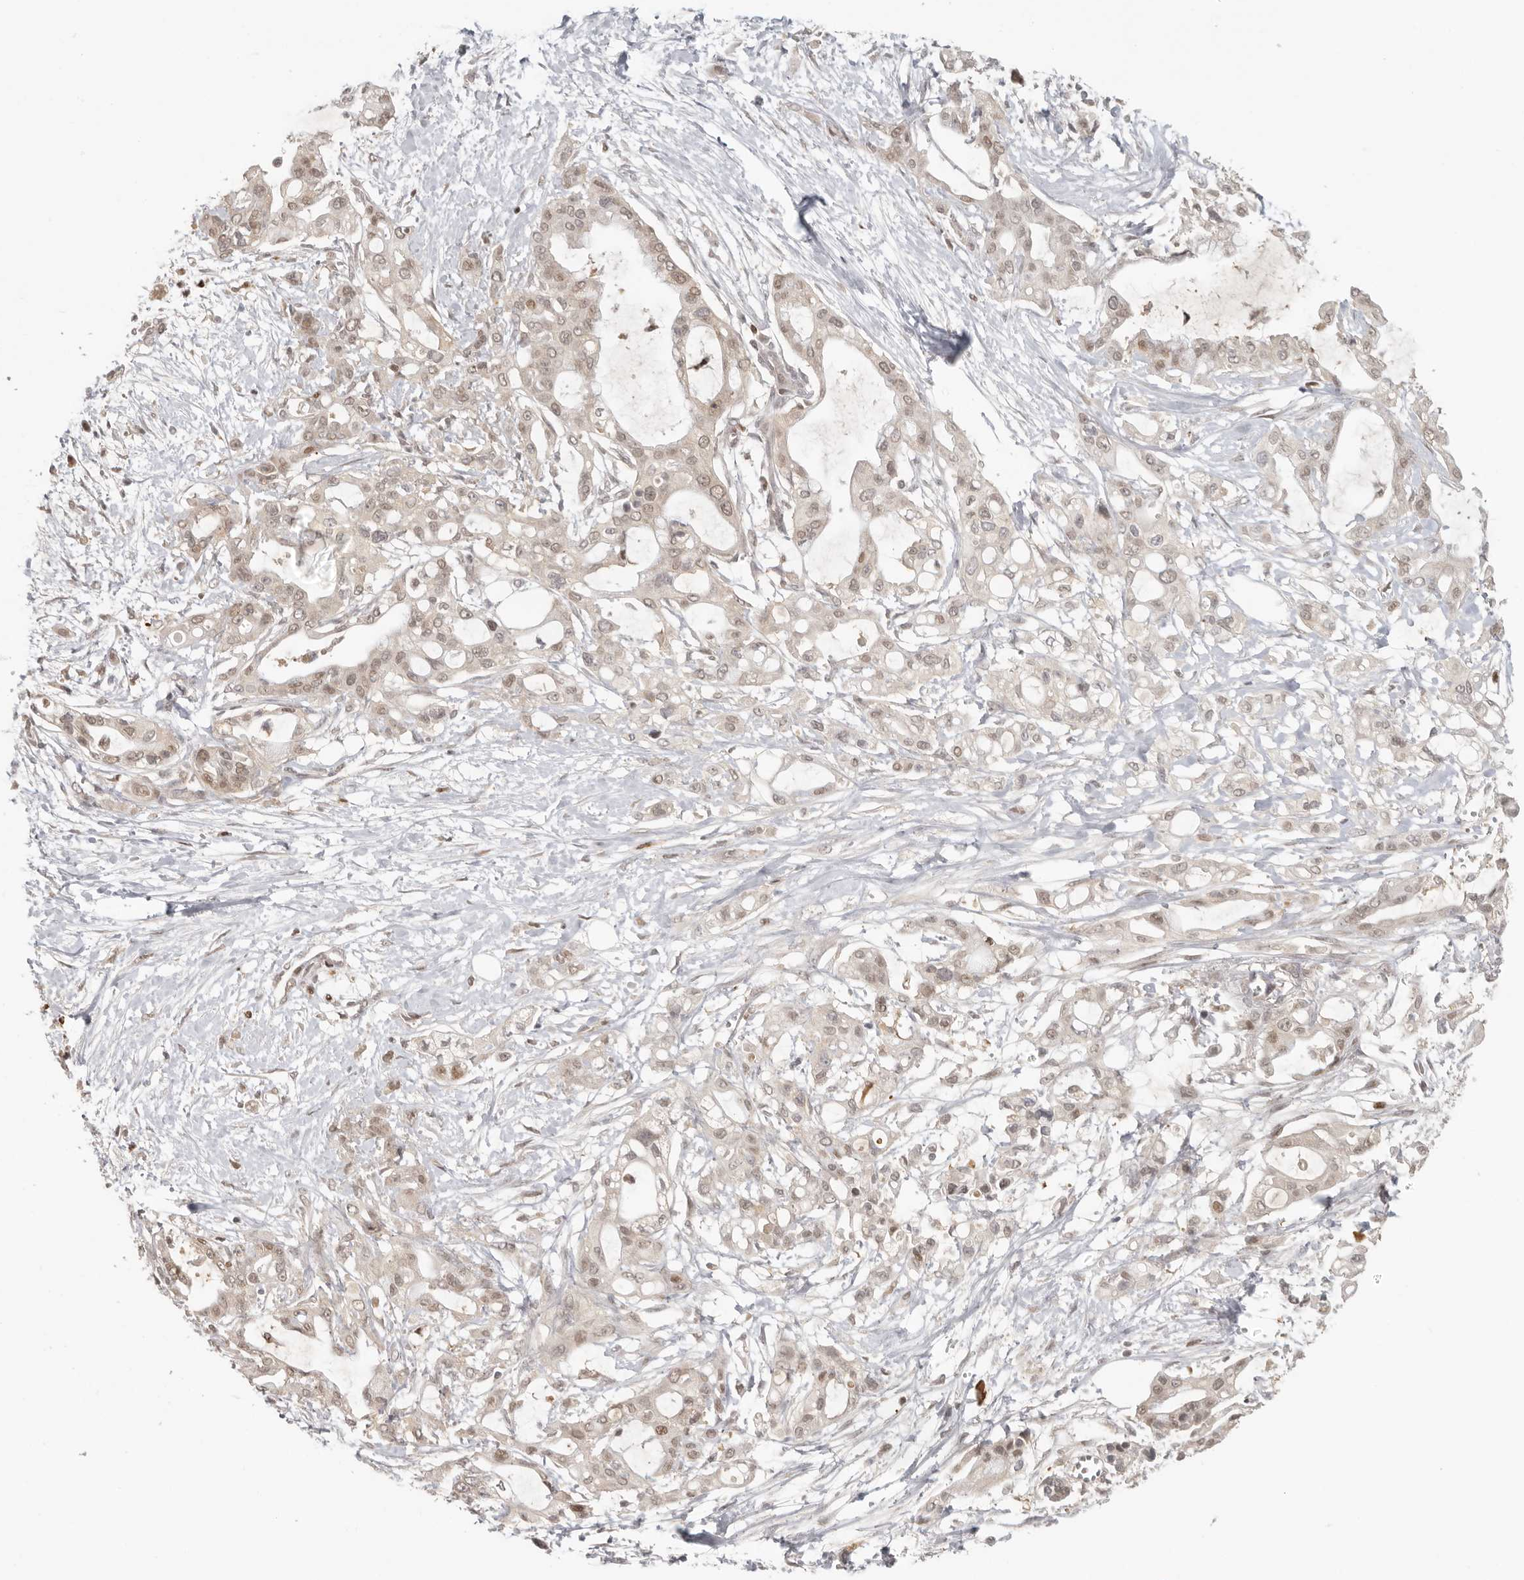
{"staining": {"intensity": "weak", "quantity": "25%-75%", "location": "nuclear"}, "tissue": "pancreatic cancer", "cell_type": "Tumor cells", "image_type": "cancer", "snomed": [{"axis": "morphology", "description": "Adenocarcinoma, NOS"}, {"axis": "topography", "description": "Pancreas"}], "caption": "Tumor cells demonstrate weak nuclear positivity in approximately 25%-75% of cells in pancreatic cancer. The staining was performed using DAB (3,3'-diaminobenzidine), with brown indicating positive protein expression. Nuclei are stained blue with hematoxylin.", "gene": "PSMA5", "patient": {"sex": "male", "age": 68}}